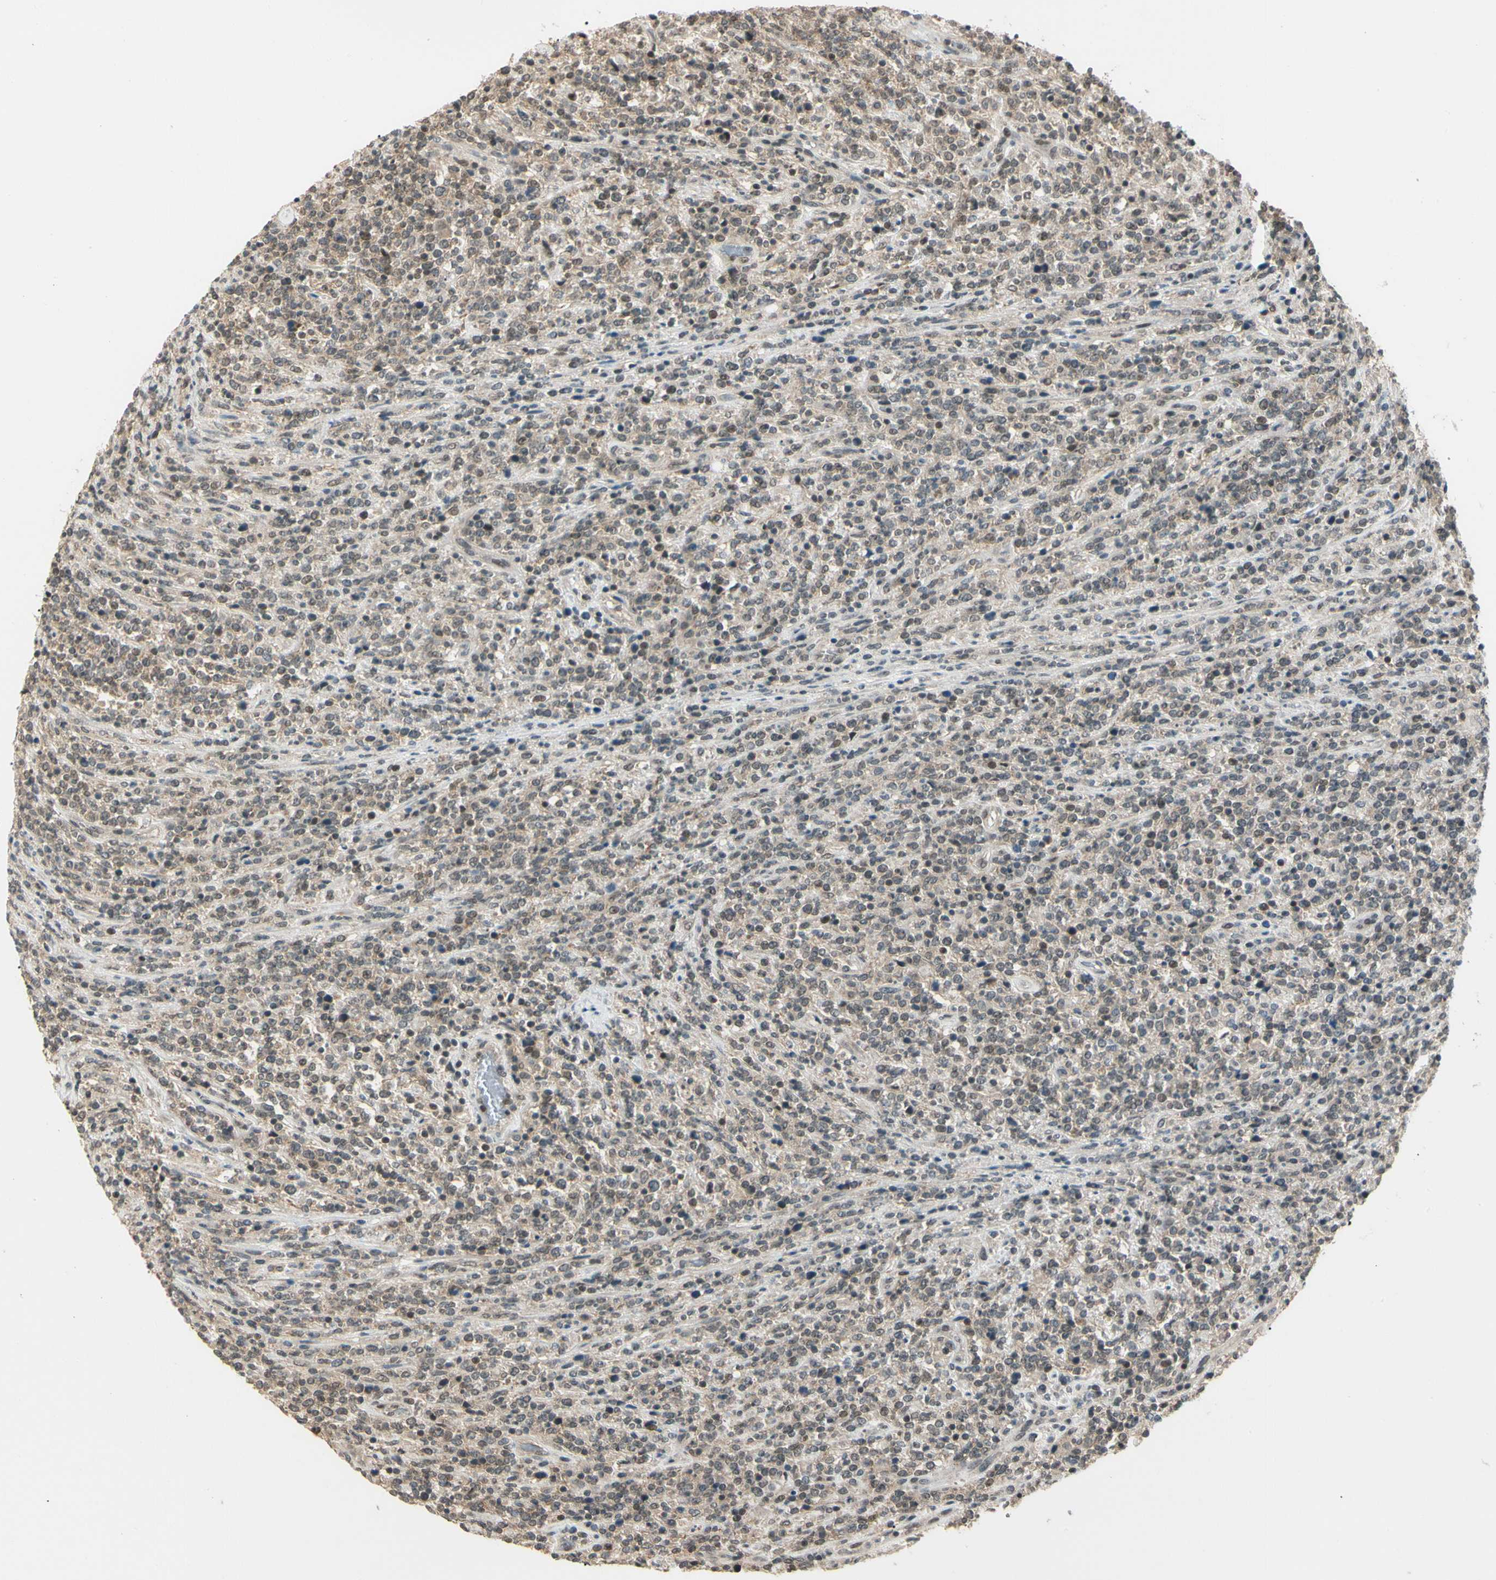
{"staining": {"intensity": "weak", "quantity": ">75%", "location": "cytoplasmic/membranous,nuclear"}, "tissue": "lymphoma", "cell_type": "Tumor cells", "image_type": "cancer", "snomed": [{"axis": "morphology", "description": "Malignant lymphoma, non-Hodgkin's type, High grade"}, {"axis": "topography", "description": "Soft tissue"}], "caption": "Weak cytoplasmic/membranous and nuclear staining for a protein is seen in about >75% of tumor cells of lymphoma using immunohistochemistry (IHC).", "gene": "ZSCAN12", "patient": {"sex": "male", "age": 18}}